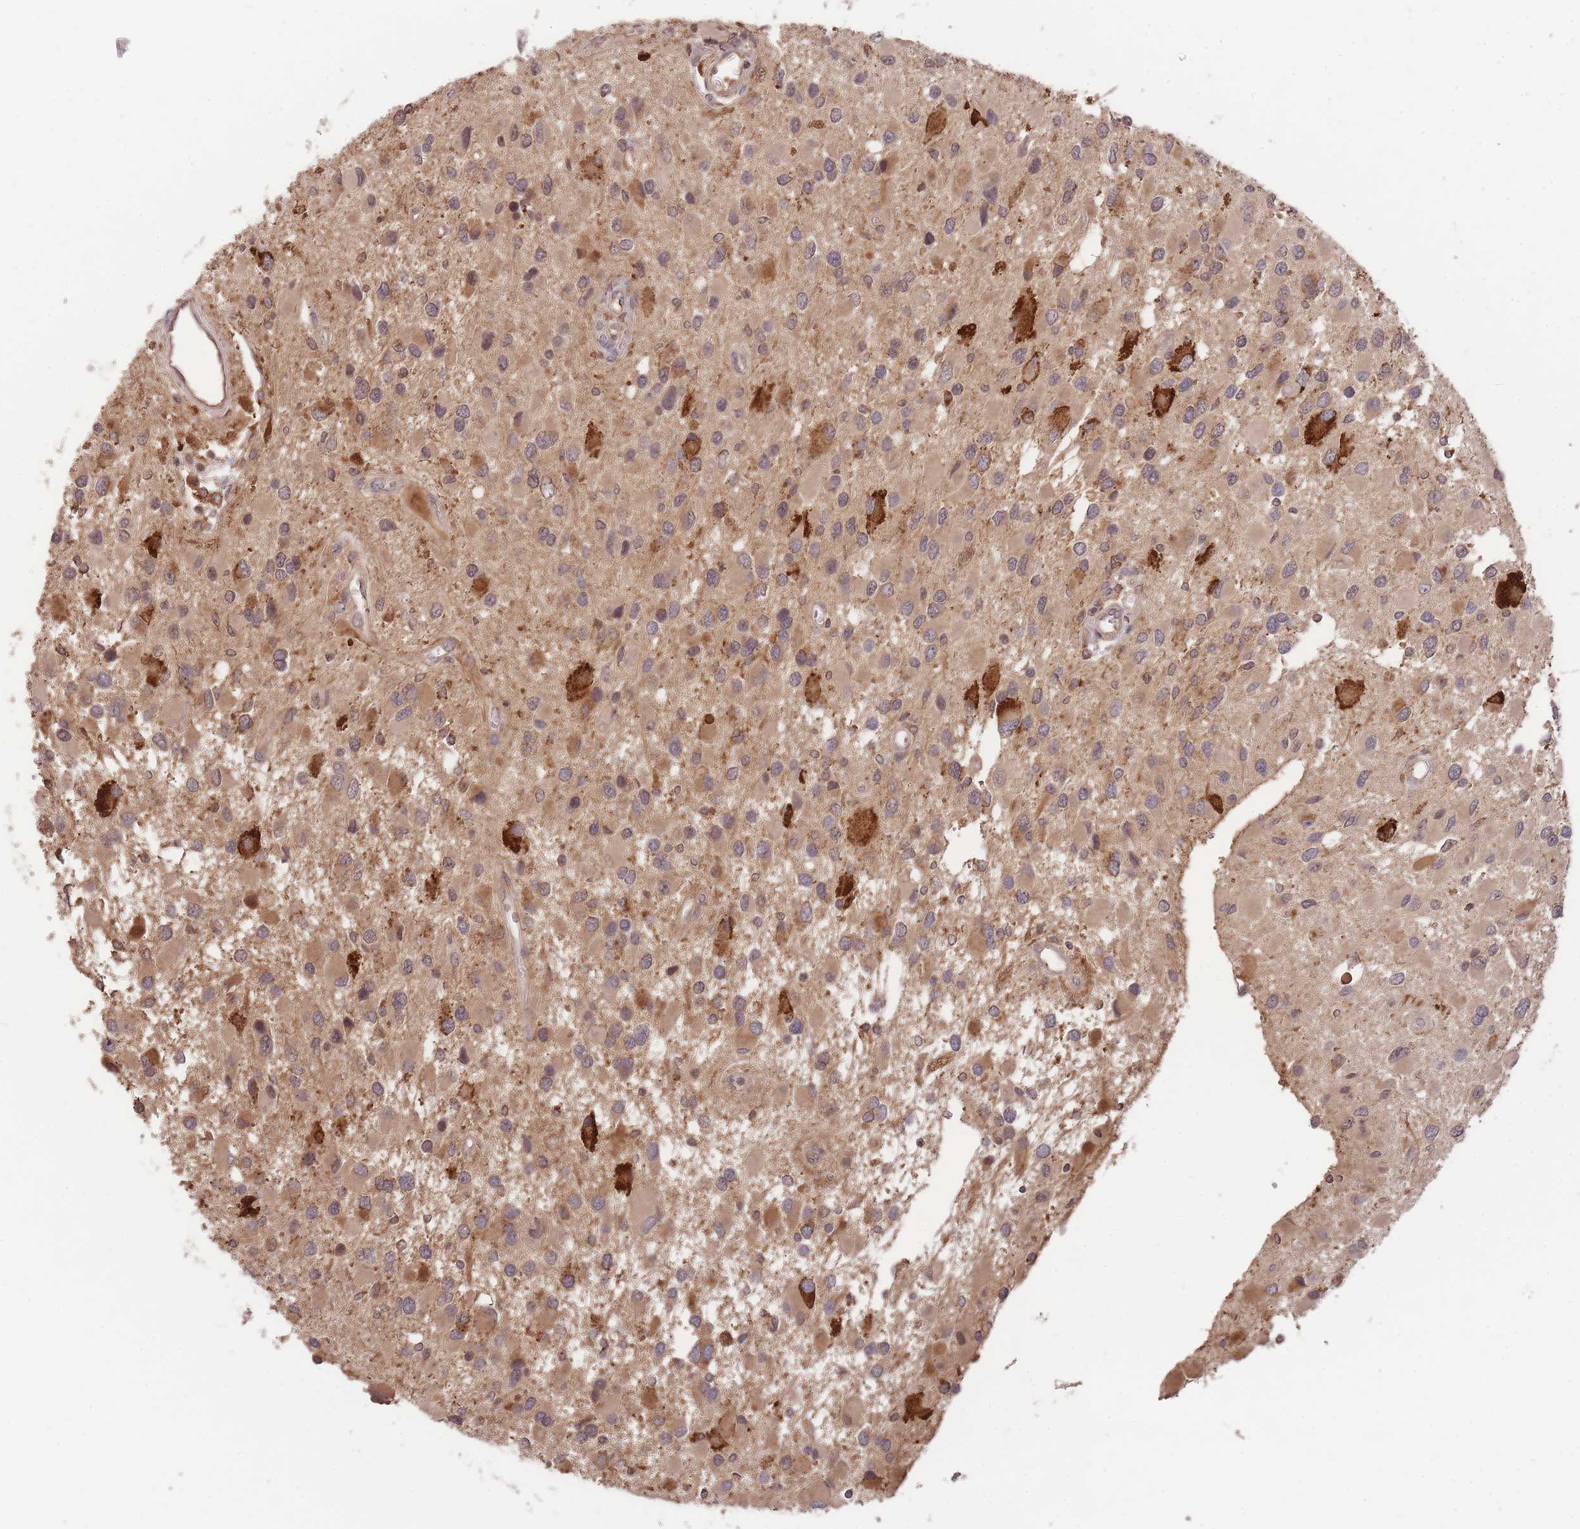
{"staining": {"intensity": "moderate", "quantity": ">75%", "location": "cytoplasmic/membranous"}, "tissue": "glioma", "cell_type": "Tumor cells", "image_type": "cancer", "snomed": [{"axis": "morphology", "description": "Glioma, malignant, High grade"}, {"axis": "topography", "description": "Brain"}], "caption": "Protein analysis of malignant glioma (high-grade) tissue displays moderate cytoplasmic/membranous positivity in about >75% of tumor cells.", "gene": "RALGDS", "patient": {"sex": "male", "age": 53}}